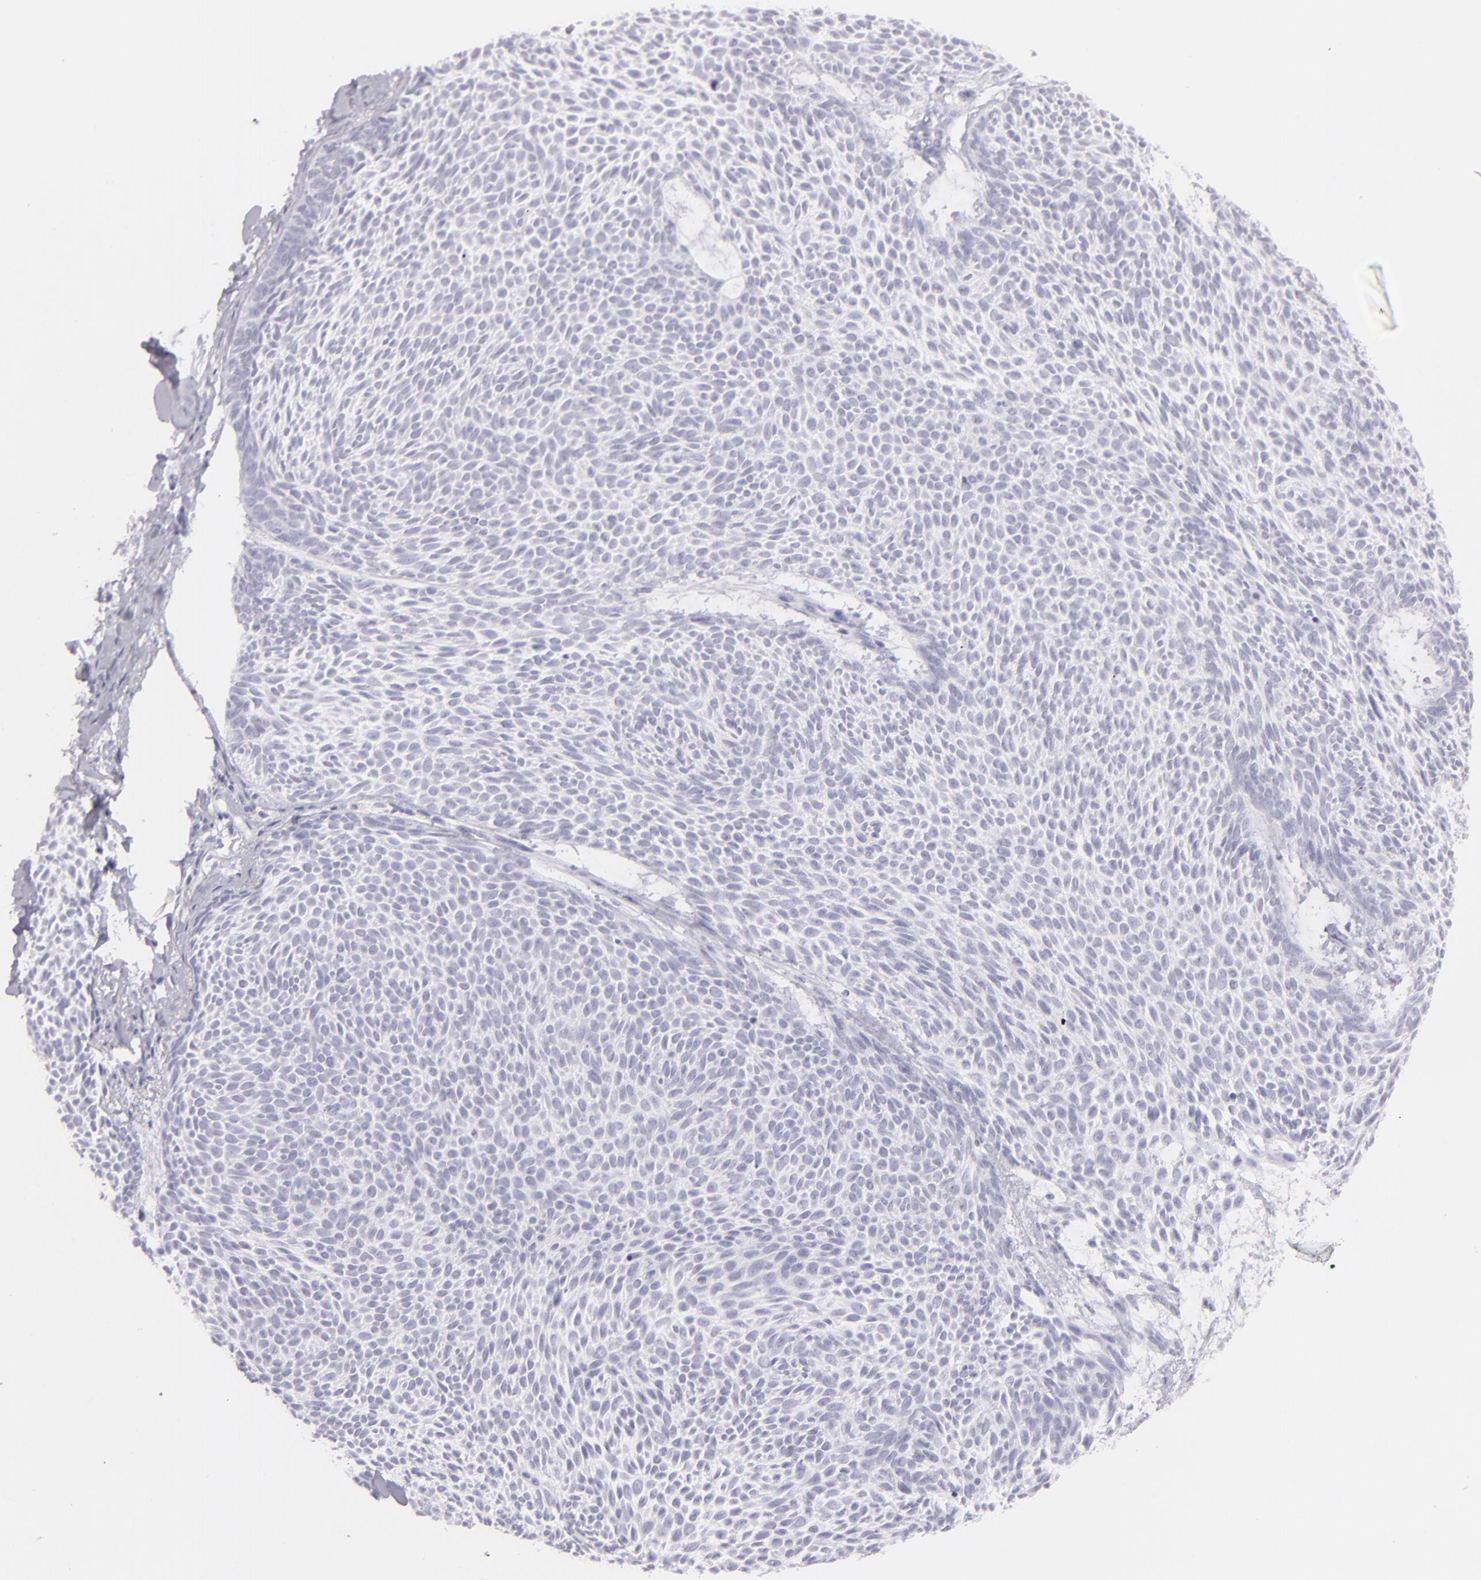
{"staining": {"intensity": "negative", "quantity": "none", "location": "none"}, "tissue": "skin cancer", "cell_type": "Tumor cells", "image_type": "cancer", "snomed": [{"axis": "morphology", "description": "Basal cell carcinoma"}, {"axis": "topography", "description": "Skin"}], "caption": "A histopathology image of skin cancer (basal cell carcinoma) stained for a protein shows no brown staining in tumor cells.", "gene": "FLG", "patient": {"sex": "male", "age": 84}}